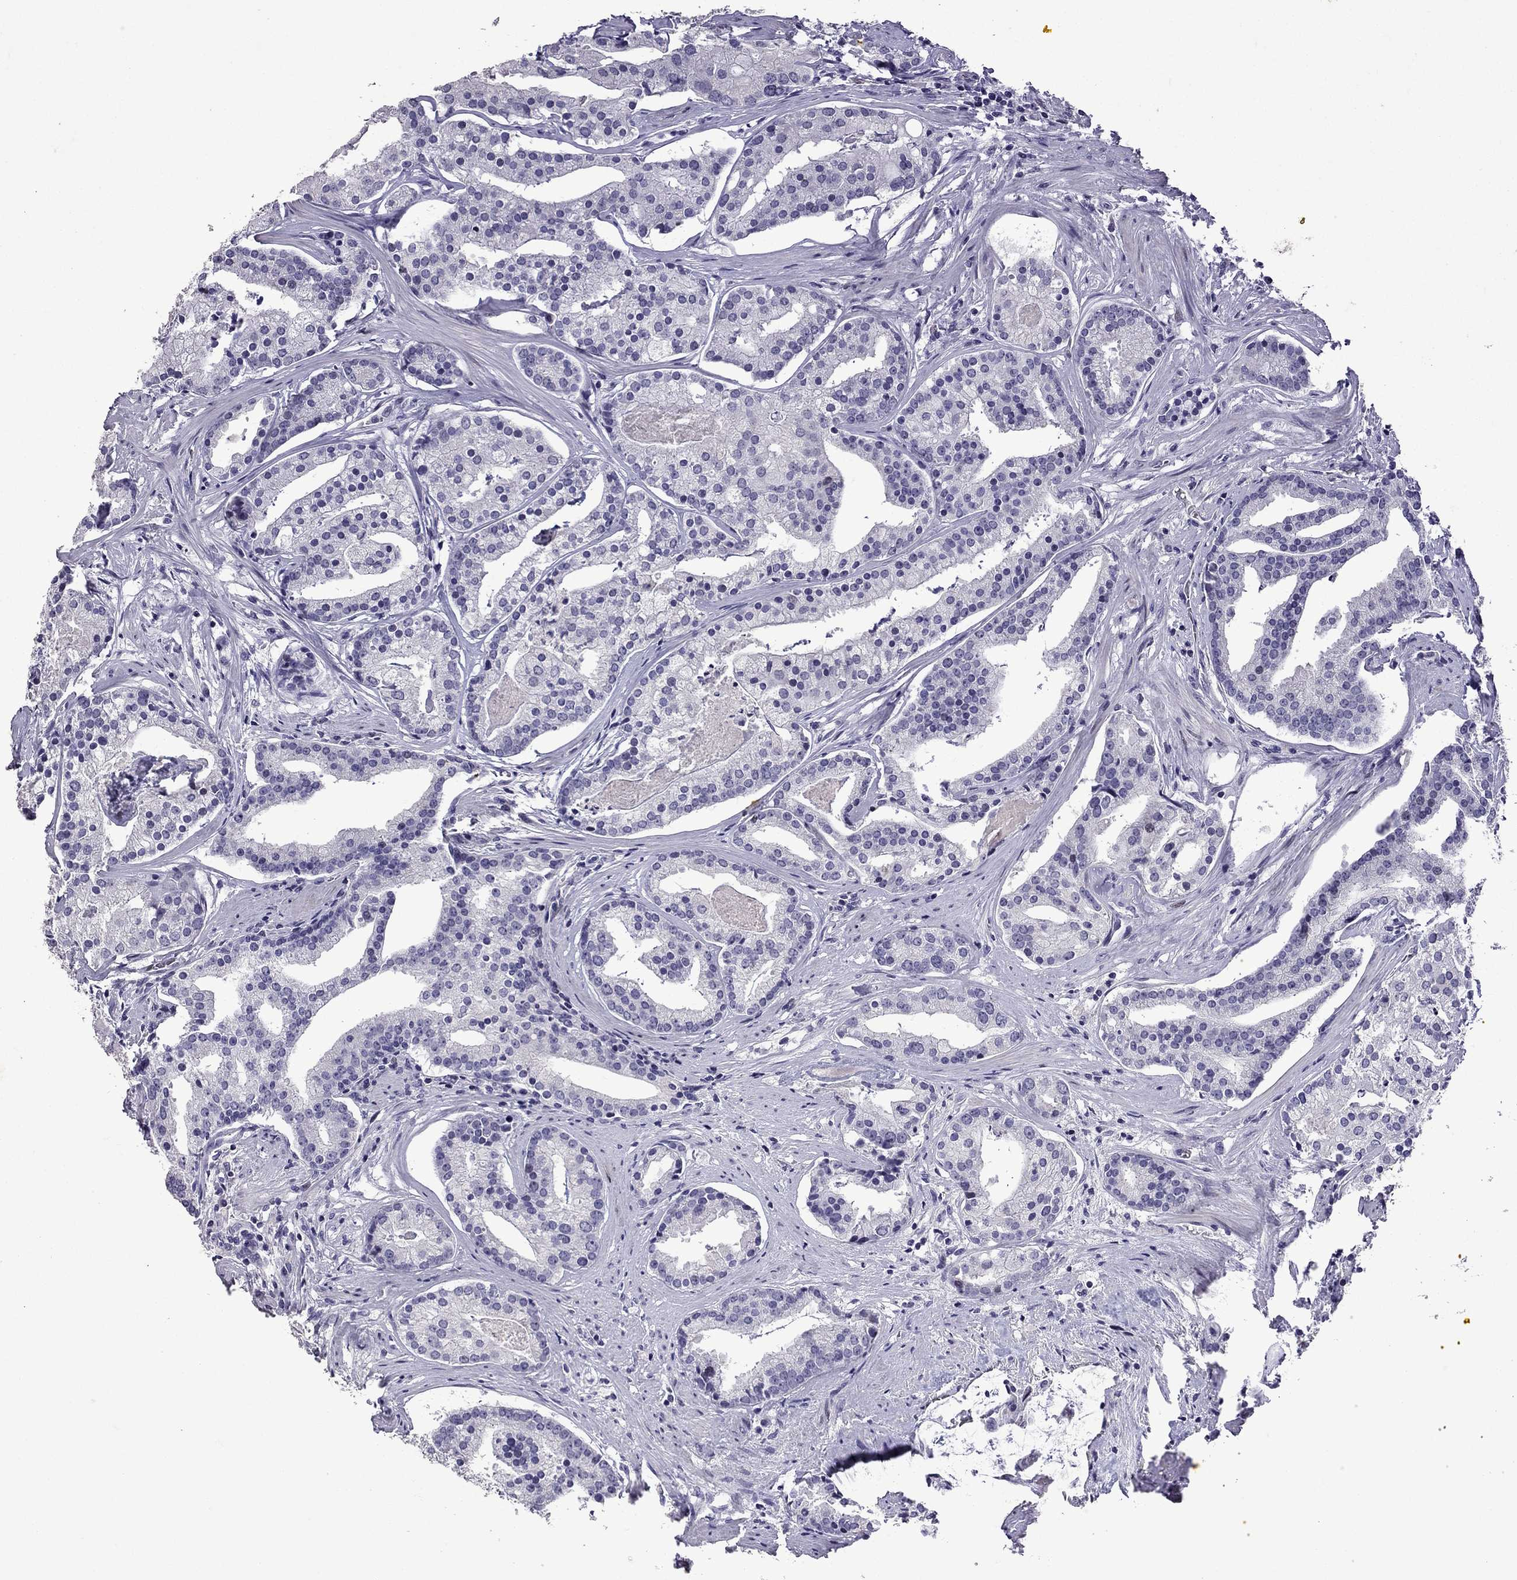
{"staining": {"intensity": "negative", "quantity": "none", "location": "none"}, "tissue": "prostate cancer", "cell_type": "Tumor cells", "image_type": "cancer", "snomed": [{"axis": "morphology", "description": "Adenocarcinoma, NOS"}, {"axis": "topography", "description": "Prostate and seminal vesicle, NOS"}, {"axis": "topography", "description": "Prostate"}], "caption": "This is an IHC photomicrograph of adenocarcinoma (prostate). There is no staining in tumor cells.", "gene": "TTN", "patient": {"sex": "male", "age": 44}}